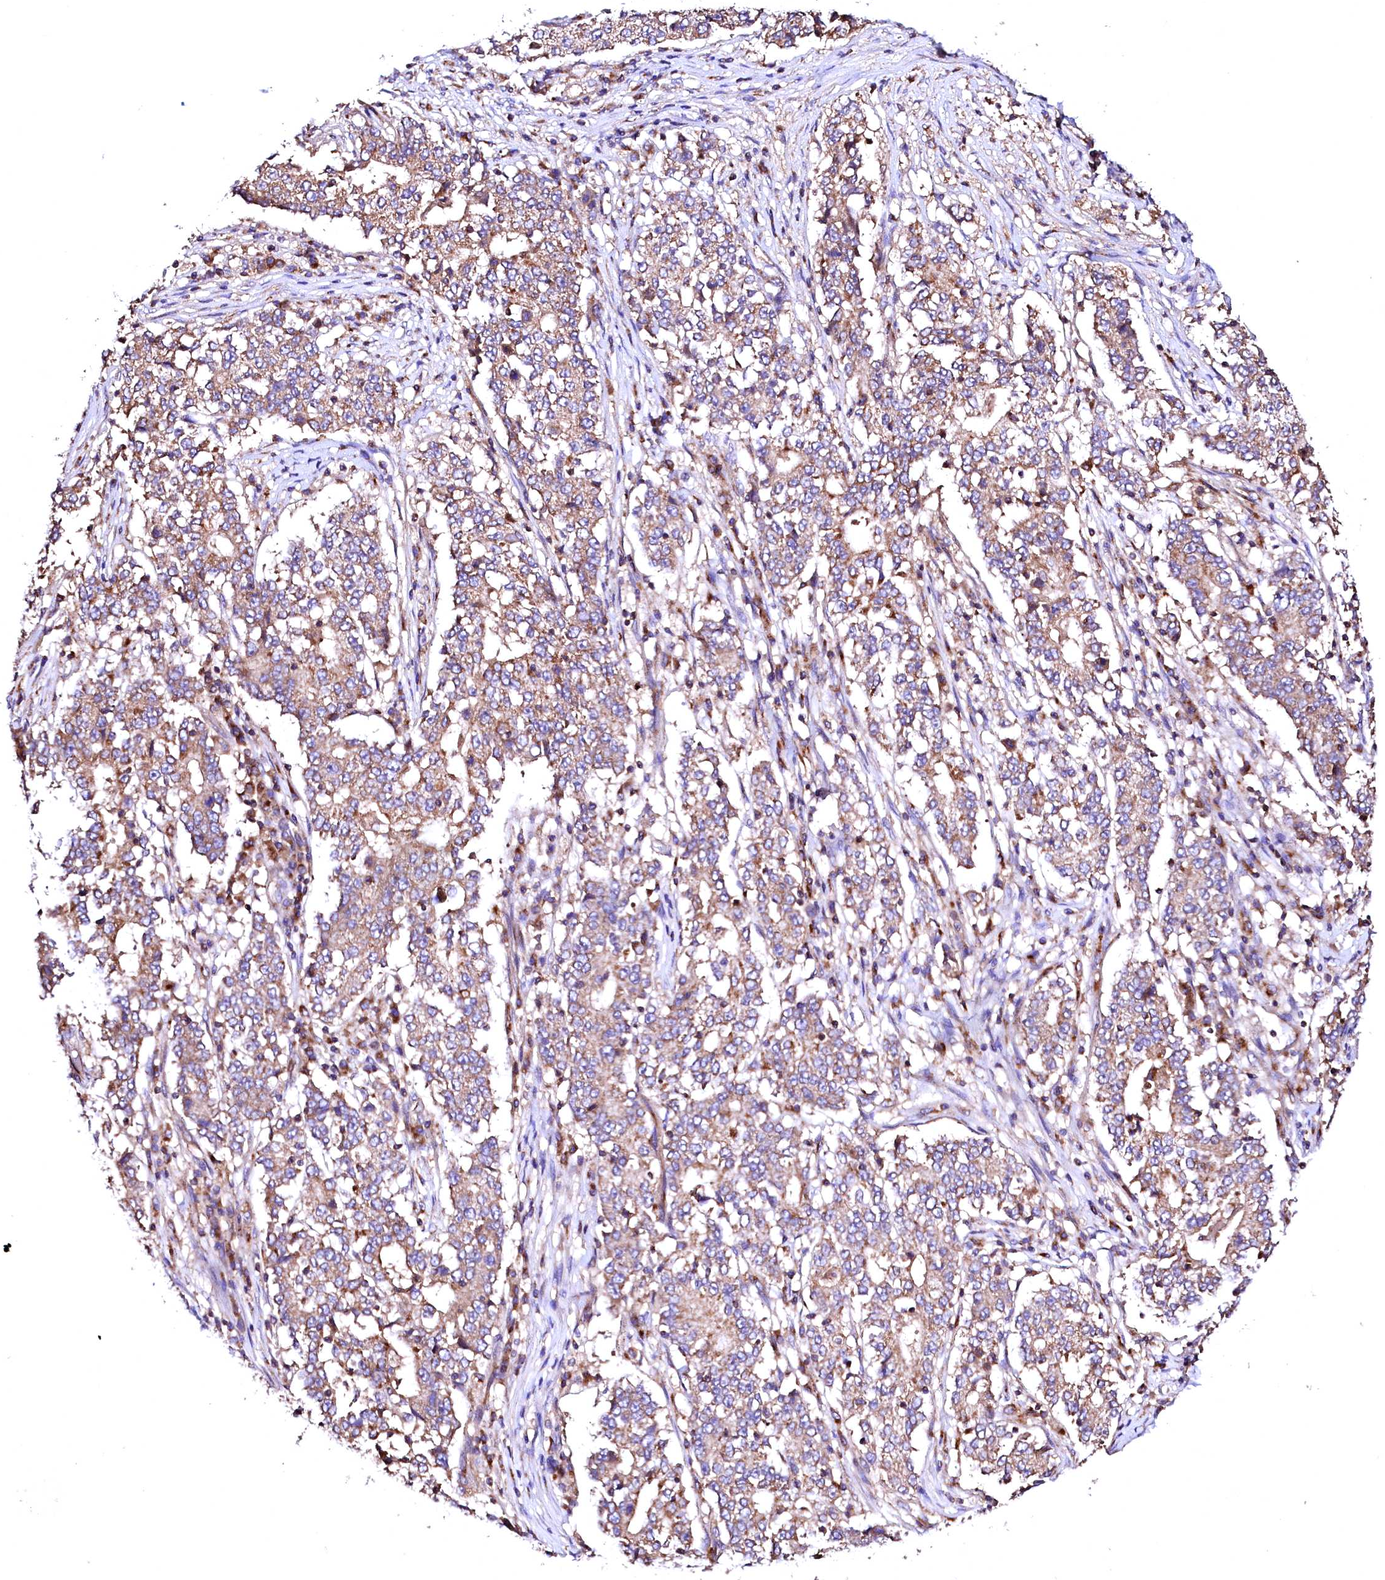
{"staining": {"intensity": "weak", "quantity": "25%-75%", "location": "cytoplasmic/membranous"}, "tissue": "stomach cancer", "cell_type": "Tumor cells", "image_type": "cancer", "snomed": [{"axis": "morphology", "description": "Adenocarcinoma, NOS"}, {"axis": "topography", "description": "Stomach"}], "caption": "This micrograph reveals IHC staining of stomach cancer (adenocarcinoma), with low weak cytoplasmic/membranous staining in approximately 25%-75% of tumor cells.", "gene": "ST3GAL1", "patient": {"sex": "male", "age": 59}}